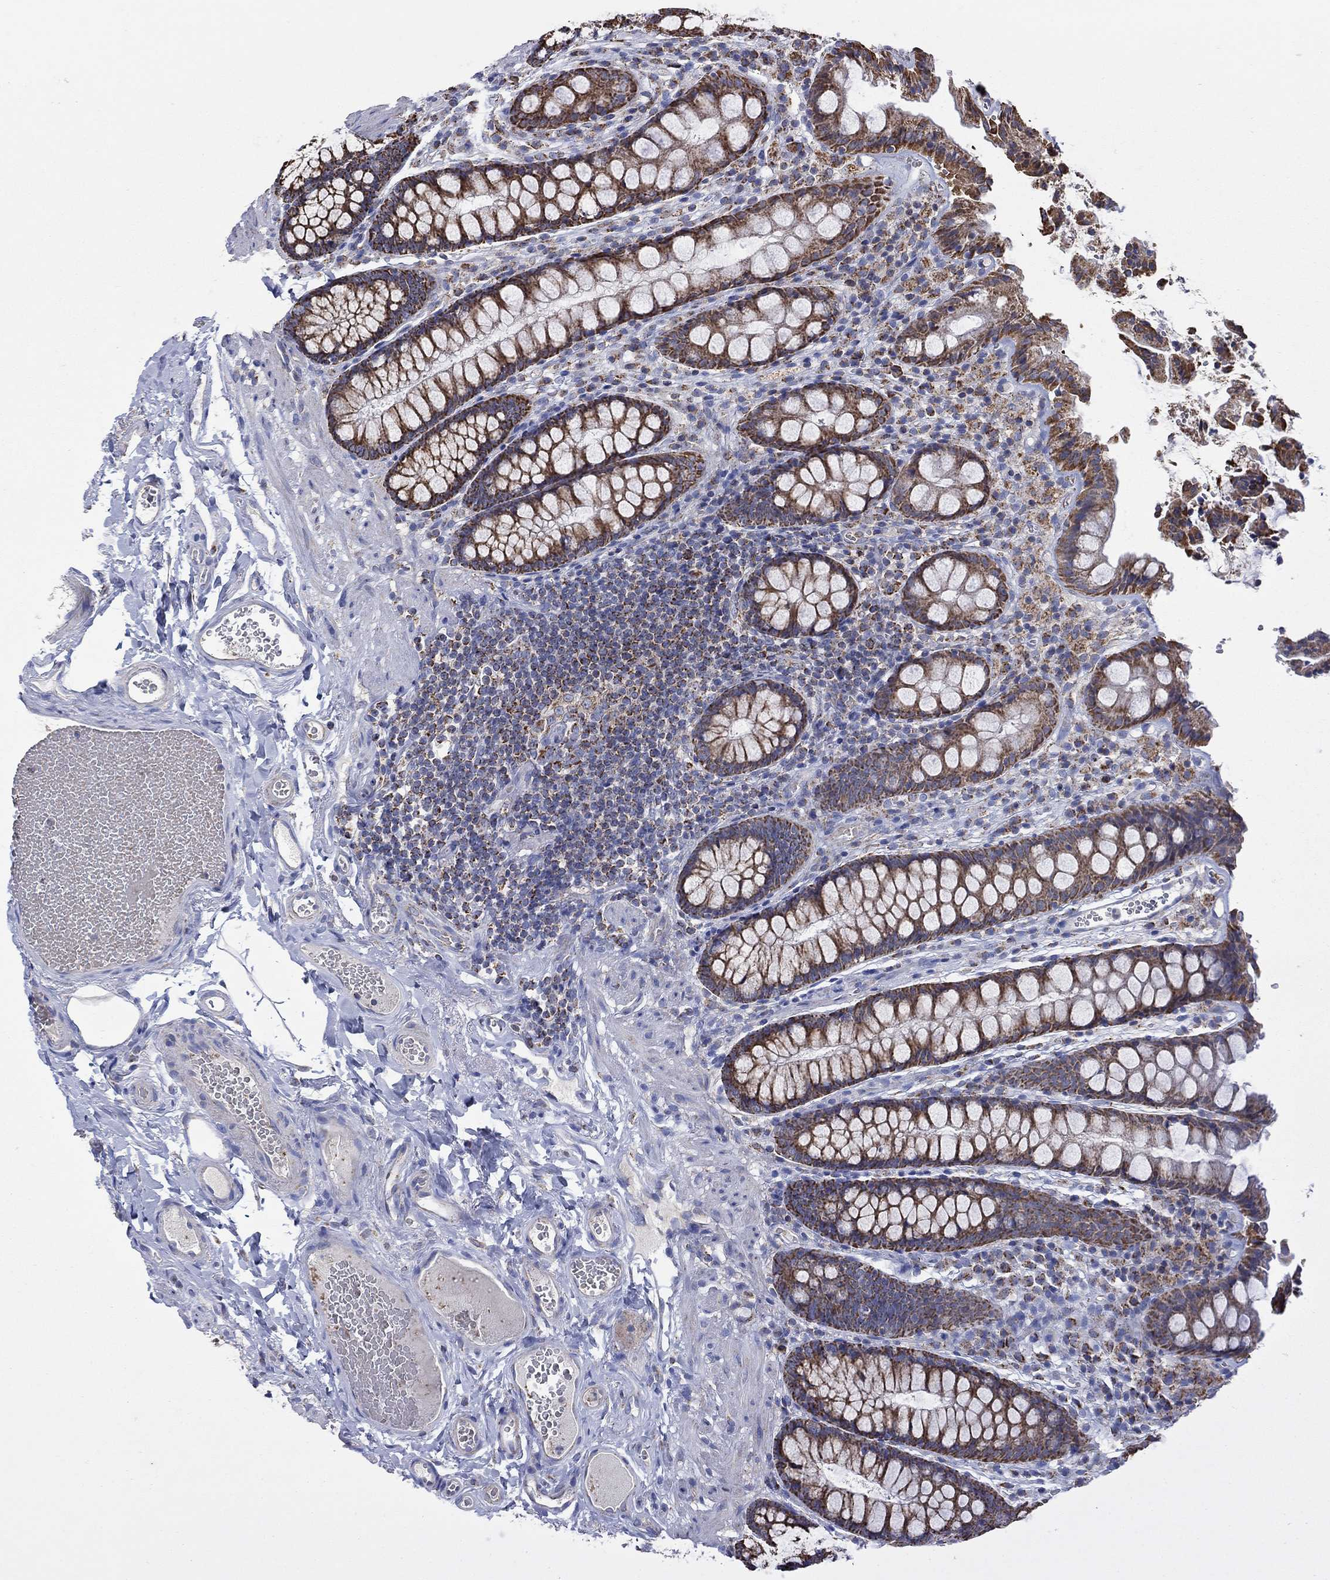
{"staining": {"intensity": "negative", "quantity": "none", "location": "none"}, "tissue": "colon", "cell_type": "Endothelial cells", "image_type": "normal", "snomed": [{"axis": "morphology", "description": "Normal tissue, NOS"}, {"axis": "topography", "description": "Colon"}], "caption": "DAB immunohistochemical staining of benign colon exhibits no significant expression in endothelial cells. Brightfield microscopy of immunohistochemistry stained with DAB (3,3'-diaminobenzidine) (brown) and hematoxylin (blue), captured at high magnification.", "gene": "HPS5", "patient": {"sex": "female", "age": 86}}